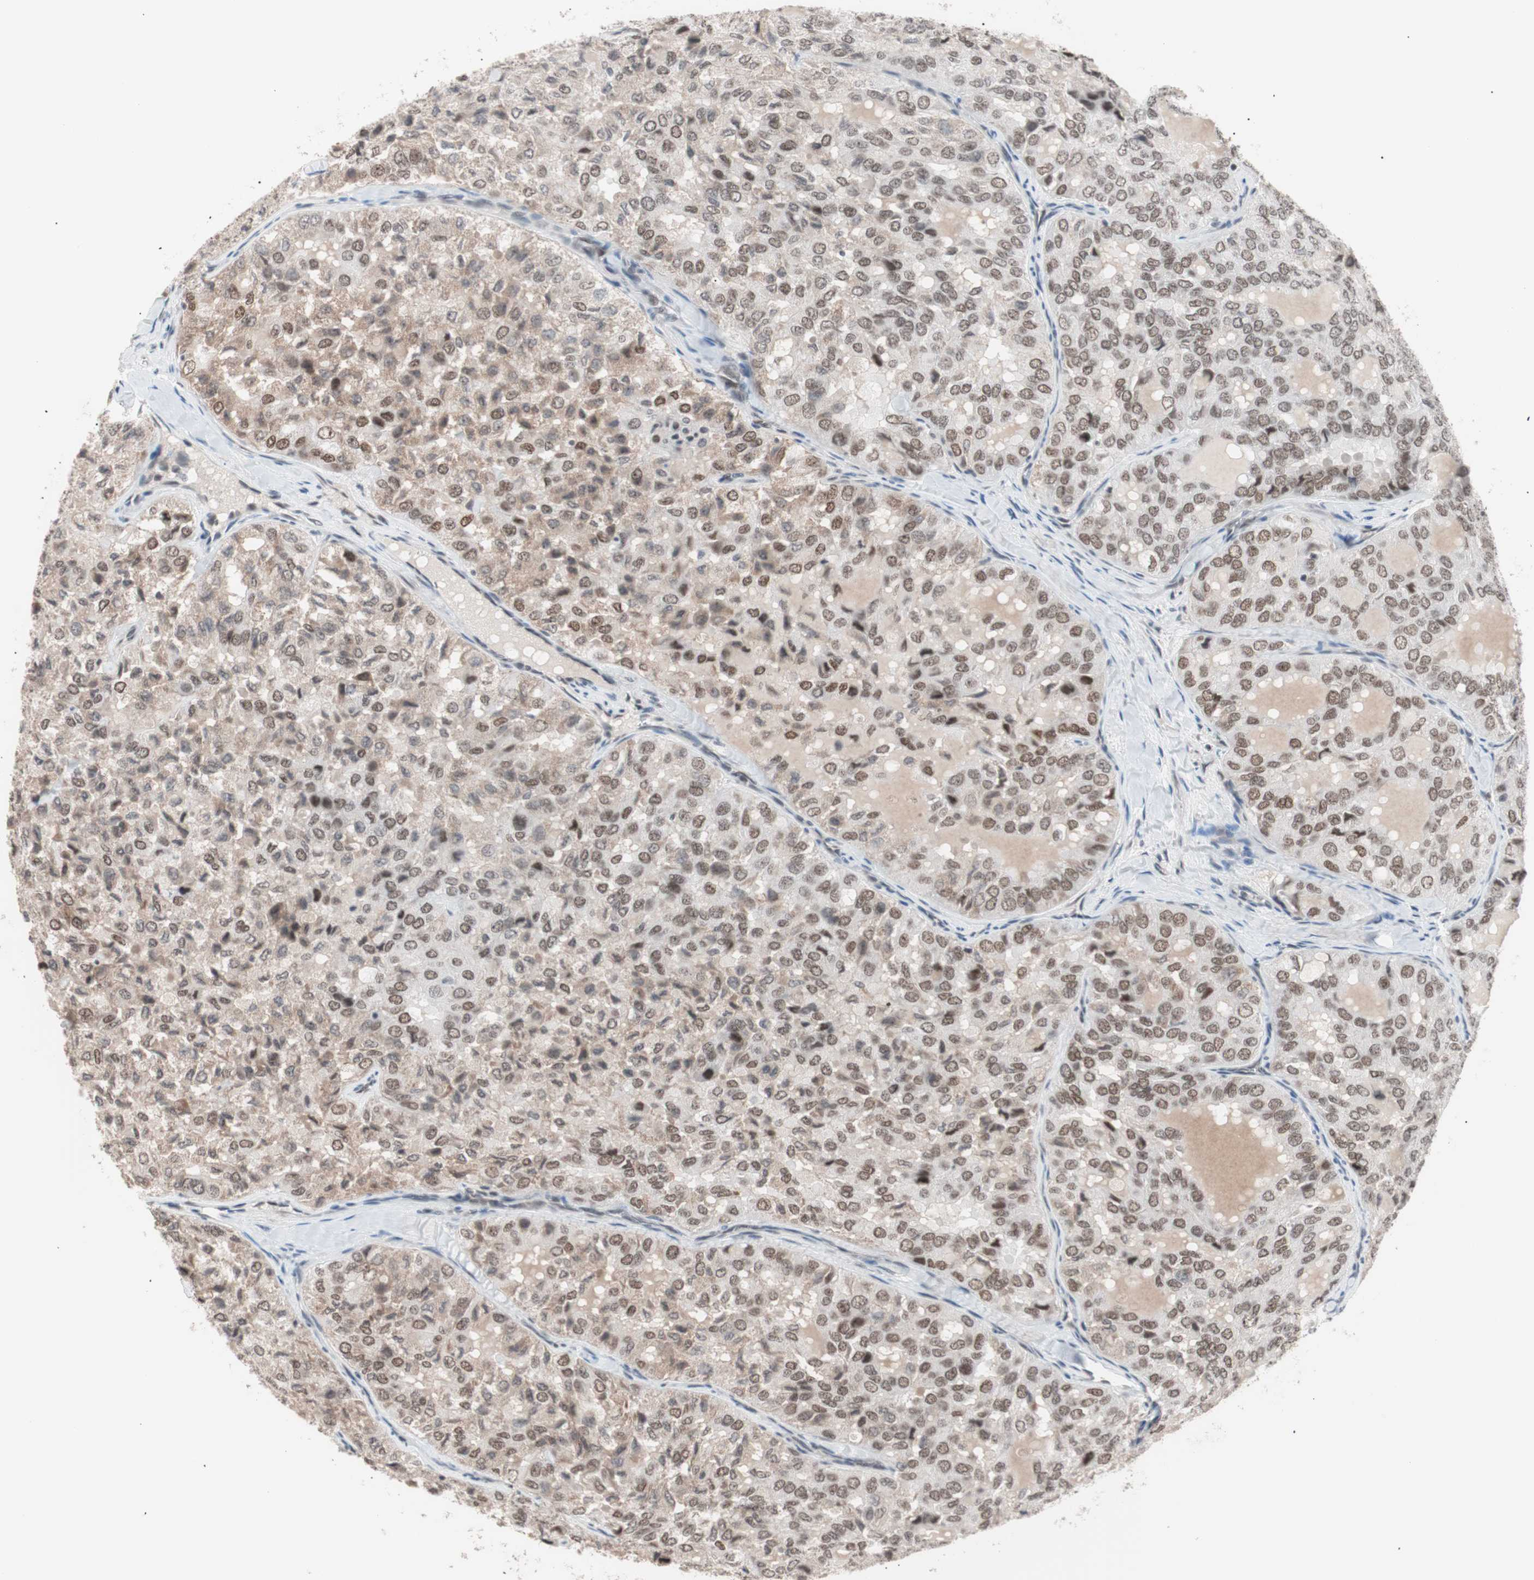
{"staining": {"intensity": "moderate", "quantity": ">75%", "location": "nuclear"}, "tissue": "thyroid cancer", "cell_type": "Tumor cells", "image_type": "cancer", "snomed": [{"axis": "morphology", "description": "Follicular adenoma carcinoma, NOS"}, {"axis": "topography", "description": "Thyroid gland"}], "caption": "Human thyroid cancer stained with a brown dye reveals moderate nuclear positive positivity in approximately >75% of tumor cells.", "gene": "LIG3", "patient": {"sex": "male", "age": 75}}